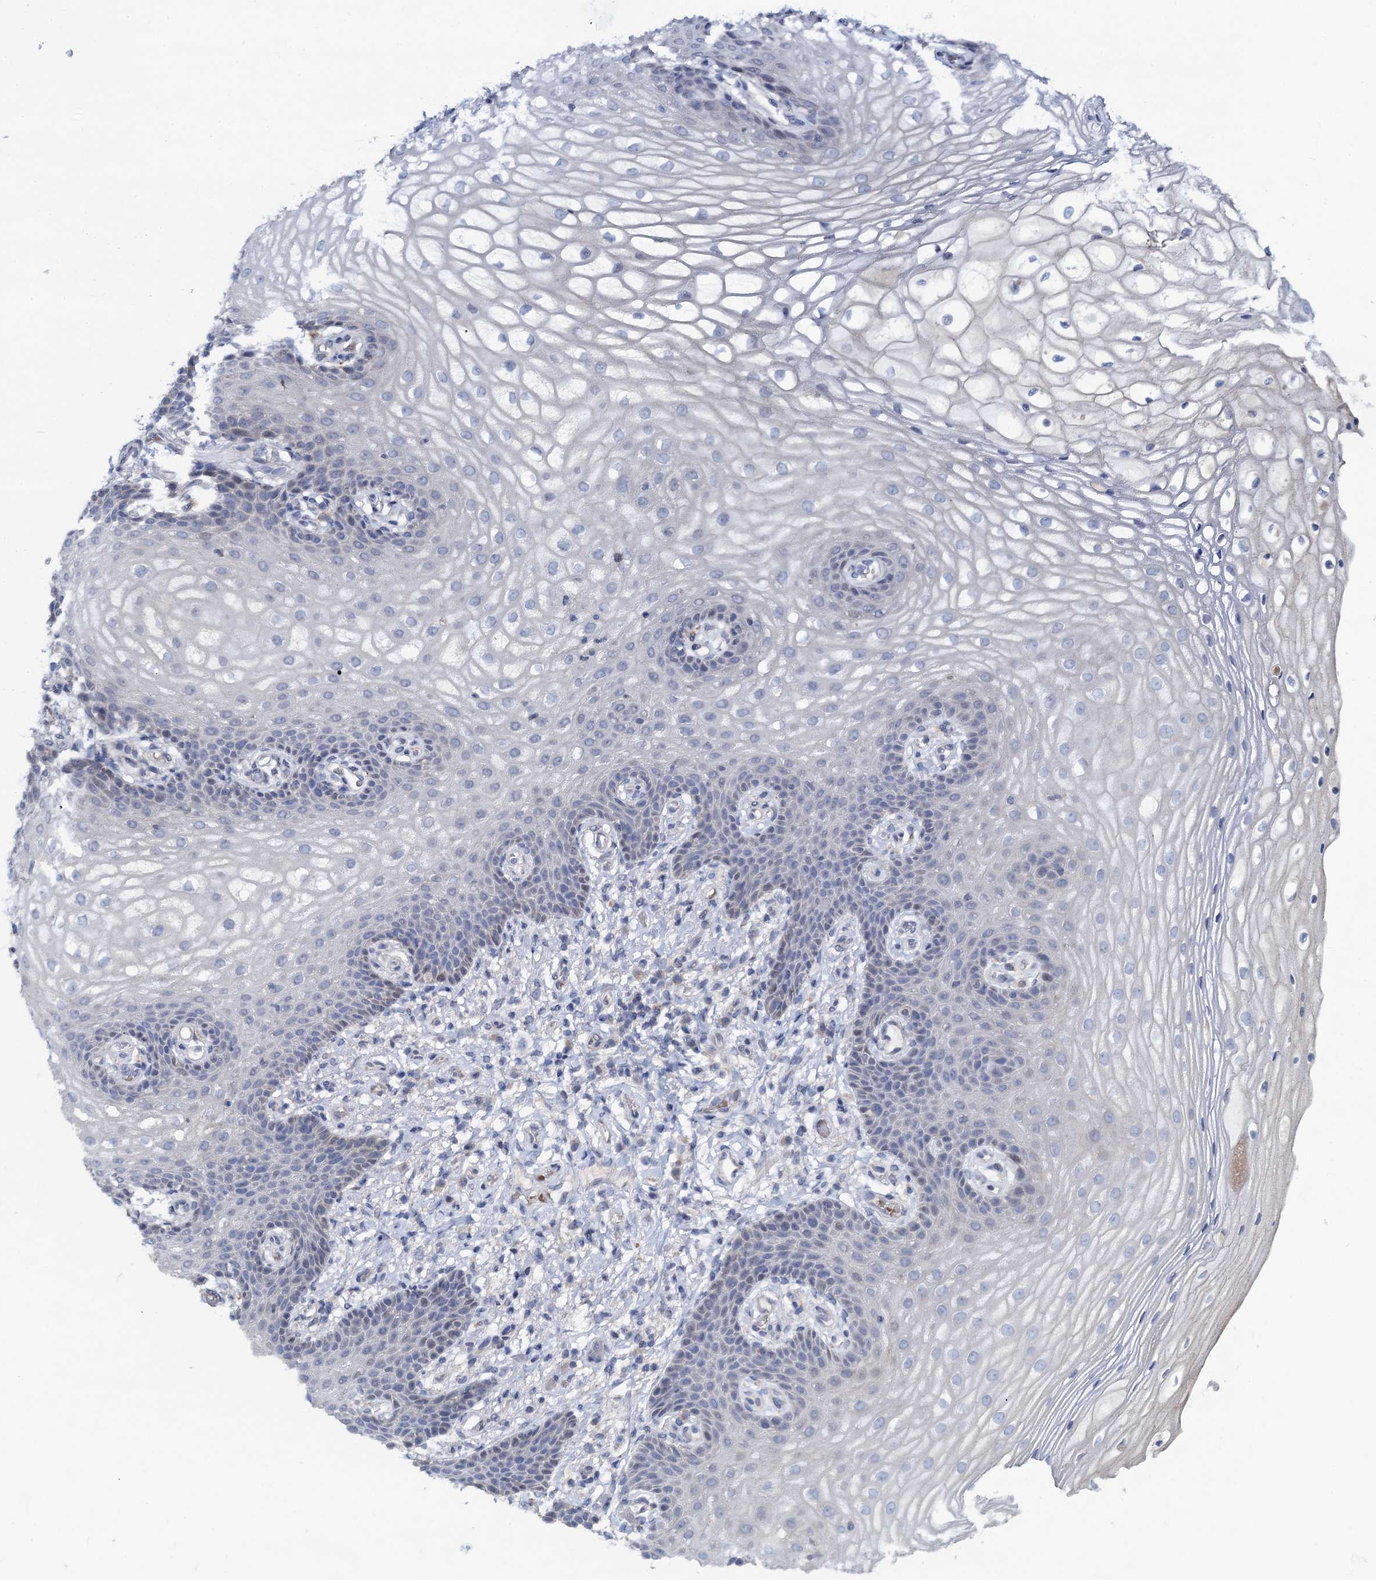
{"staining": {"intensity": "negative", "quantity": "none", "location": "none"}, "tissue": "vagina", "cell_type": "Squamous epithelial cells", "image_type": "normal", "snomed": [{"axis": "morphology", "description": "Normal tissue, NOS"}, {"axis": "topography", "description": "Vagina"}], "caption": "Benign vagina was stained to show a protein in brown. There is no significant positivity in squamous epithelial cells.", "gene": "ATOSA", "patient": {"sex": "female", "age": 60}}